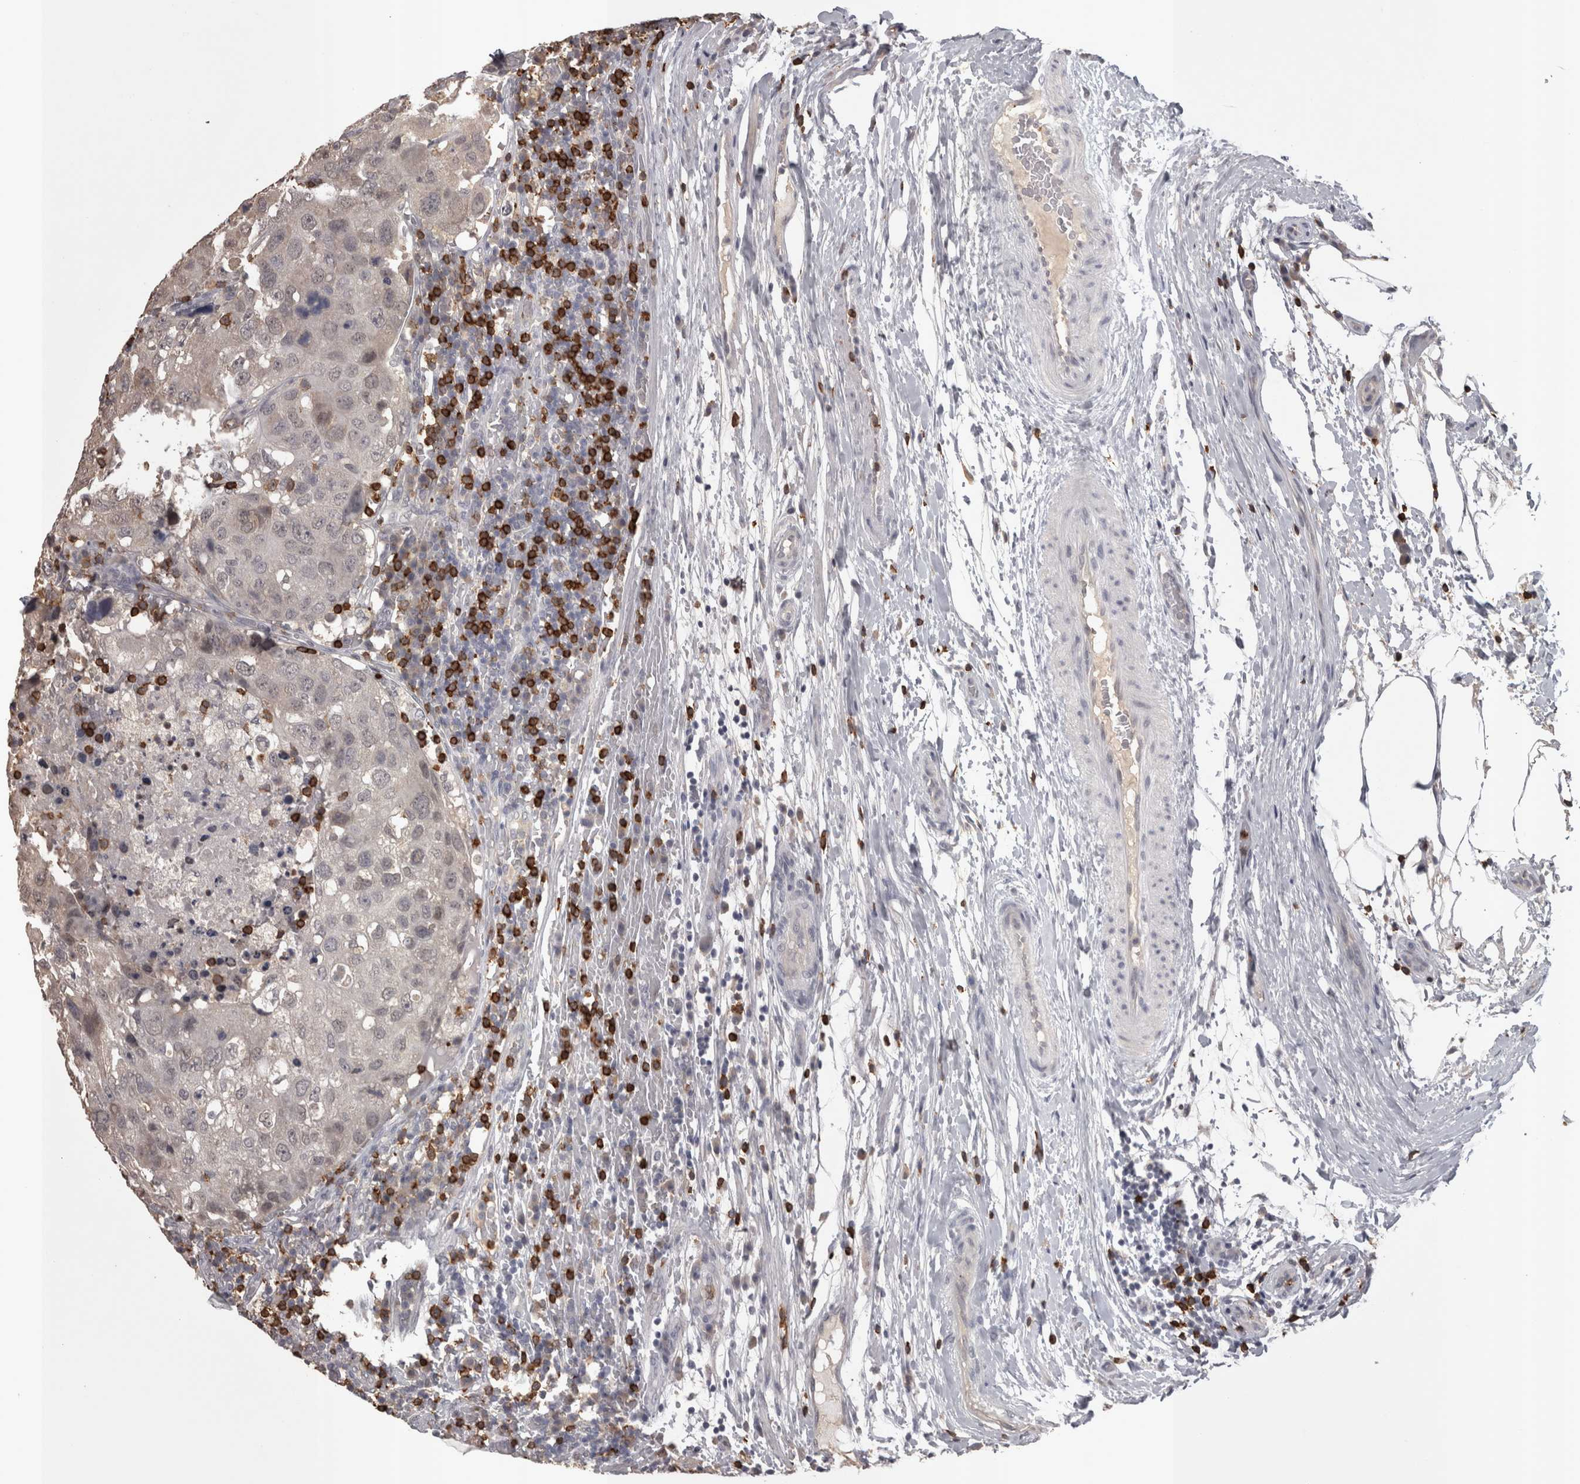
{"staining": {"intensity": "weak", "quantity": "<25%", "location": "nuclear"}, "tissue": "urothelial cancer", "cell_type": "Tumor cells", "image_type": "cancer", "snomed": [{"axis": "morphology", "description": "Urothelial carcinoma, High grade"}, {"axis": "topography", "description": "Lymph node"}, {"axis": "topography", "description": "Urinary bladder"}], "caption": "Image shows no protein staining in tumor cells of urothelial cancer tissue.", "gene": "SKAP1", "patient": {"sex": "male", "age": 51}}